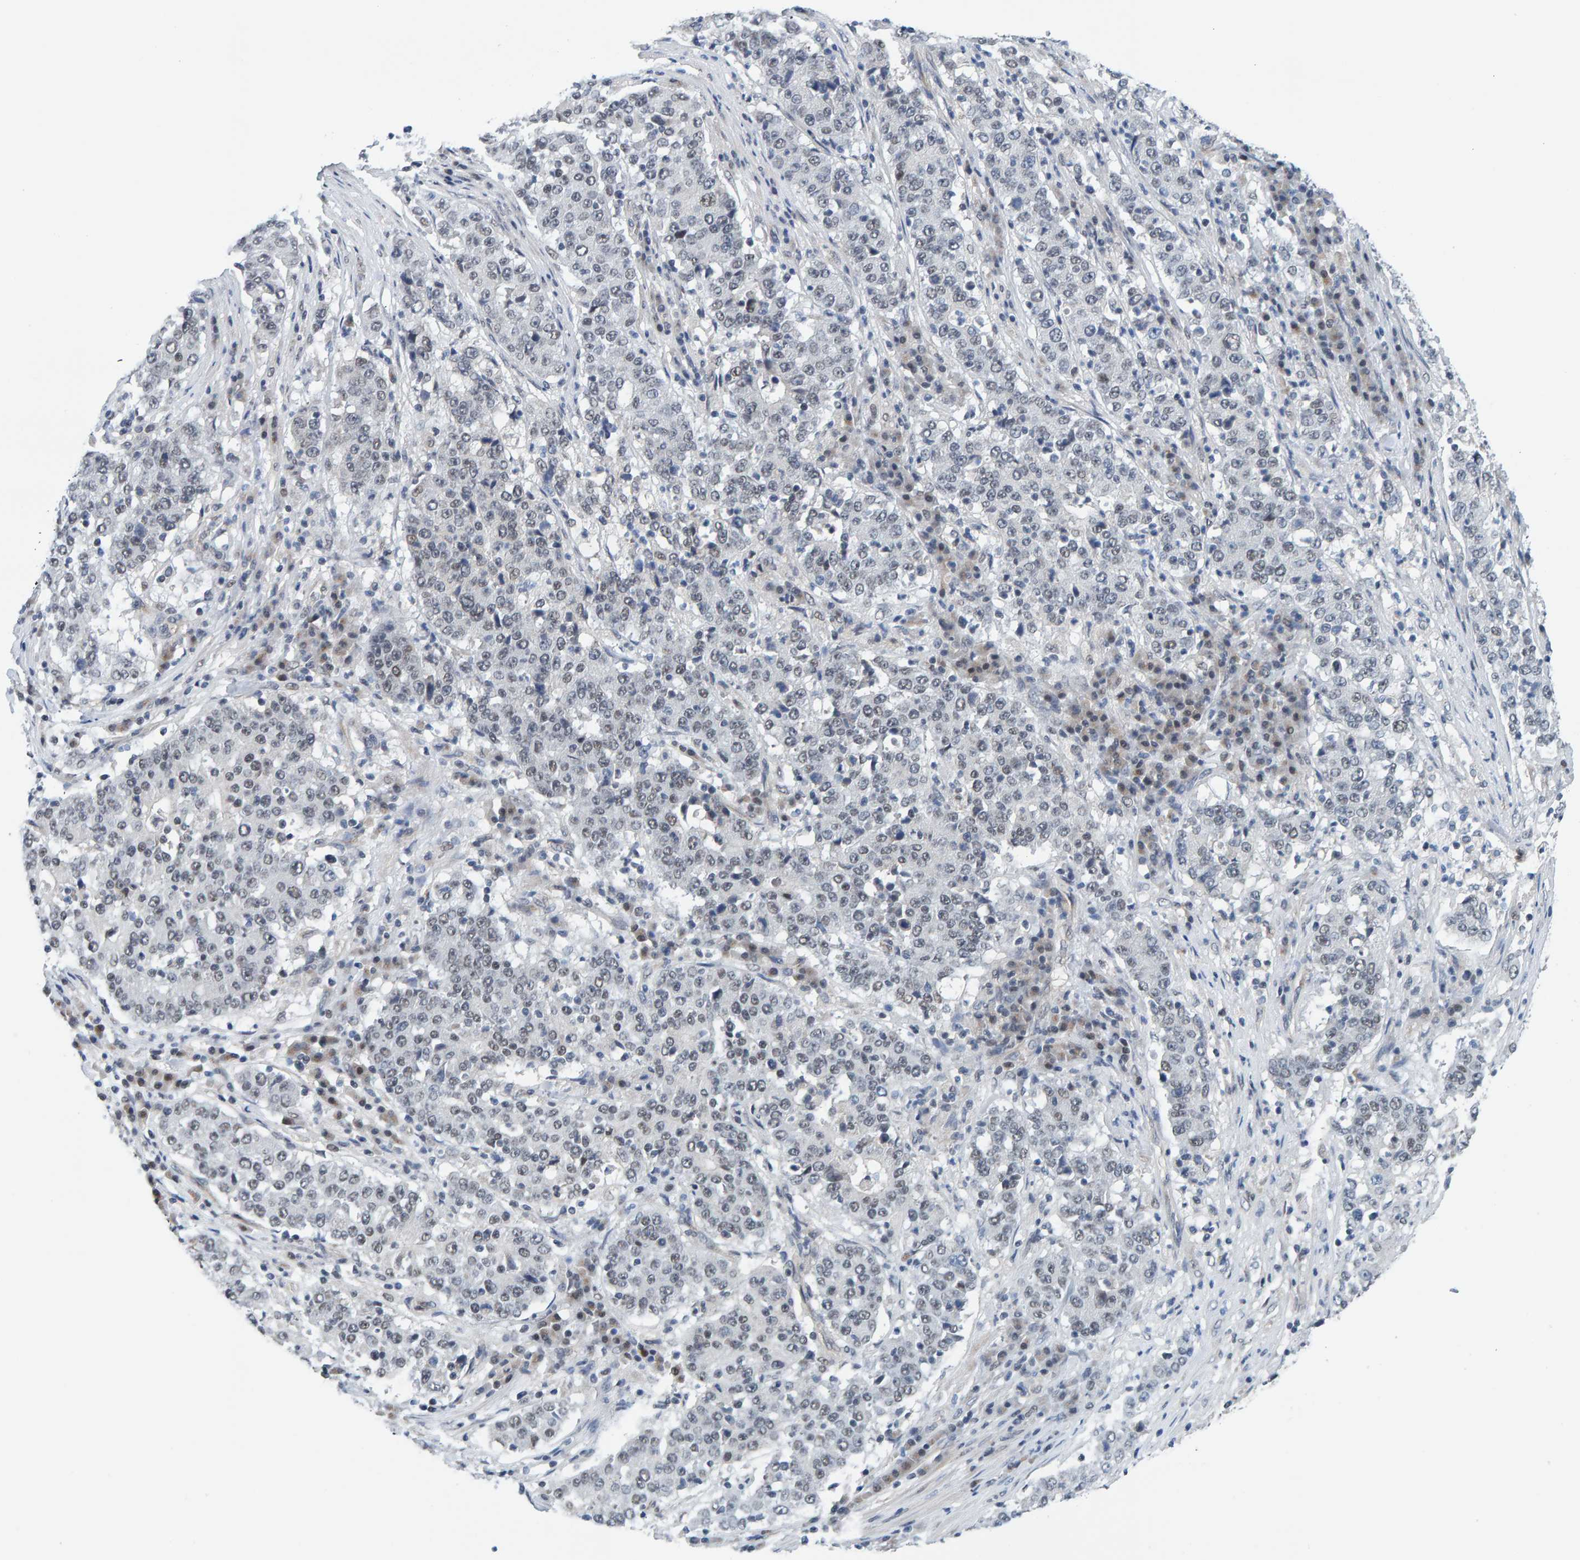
{"staining": {"intensity": "negative", "quantity": "none", "location": "none"}, "tissue": "stomach cancer", "cell_type": "Tumor cells", "image_type": "cancer", "snomed": [{"axis": "morphology", "description": "Adenocarcinoma, NOS"}, {"axis": "topography", "description": "Stomach"}], "caption": "Micrograph shows no protein staining in tumor cells of stomach cancer (adenocarcinoma) tissue. (Stains: DAB IHC with hematoxylin counter stain, Microscopy: brightfield microscopy at high magnification).", "gene": "SCRN2", "patient": {"sex": "male", "age": 59}}